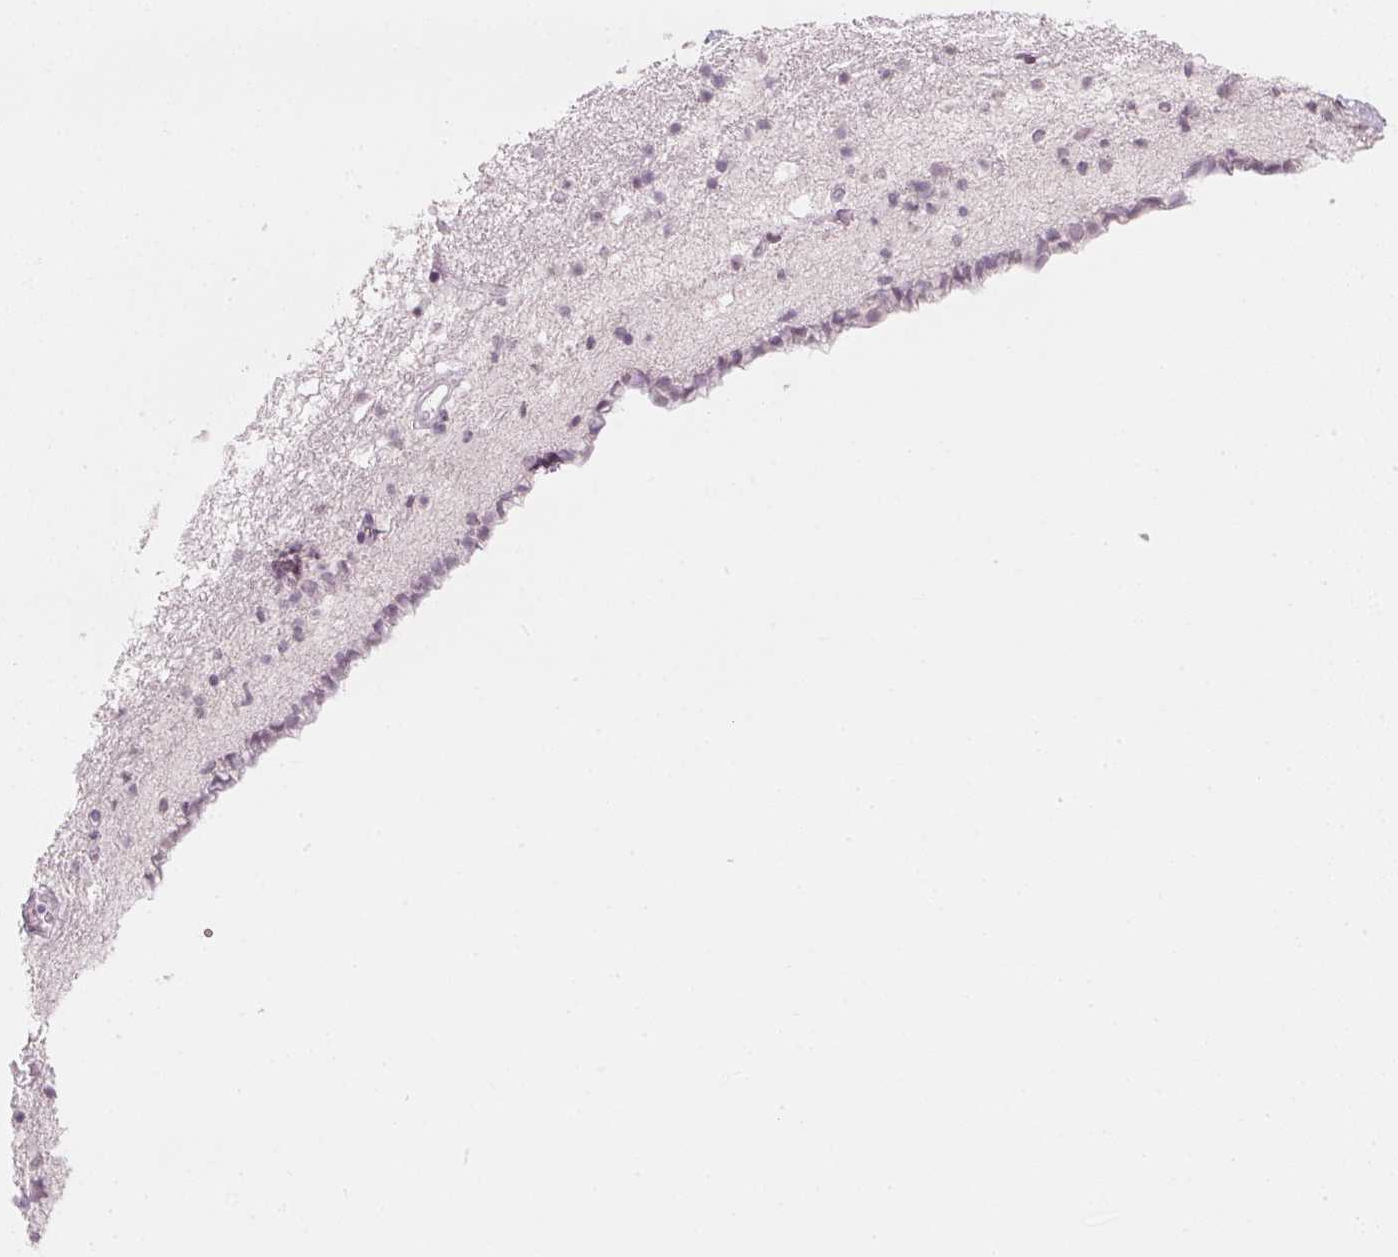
{"staining": {"intensity": "negative", "quantity": "none", "location": "none"}, "tissue": "caudate", "cell_type": "Glial cells", "image_type": "normal", "snomed": [{"axis": "morphology", "description": "Normal tissue, NOS"}, {"axis": "topography", "description": "Lateral ventricle wall"}], "caption": "Caudate was stained to show a protein in brown. There is no significant staining in glial cells. (Stains: DAB immunohistochemistry (IHC) with hematoxylin counter stain, Microscopy: brightfield microscopy at high magnification).", "gene": "SFRP4", "patient": {"sex": "female", "age": 42}}